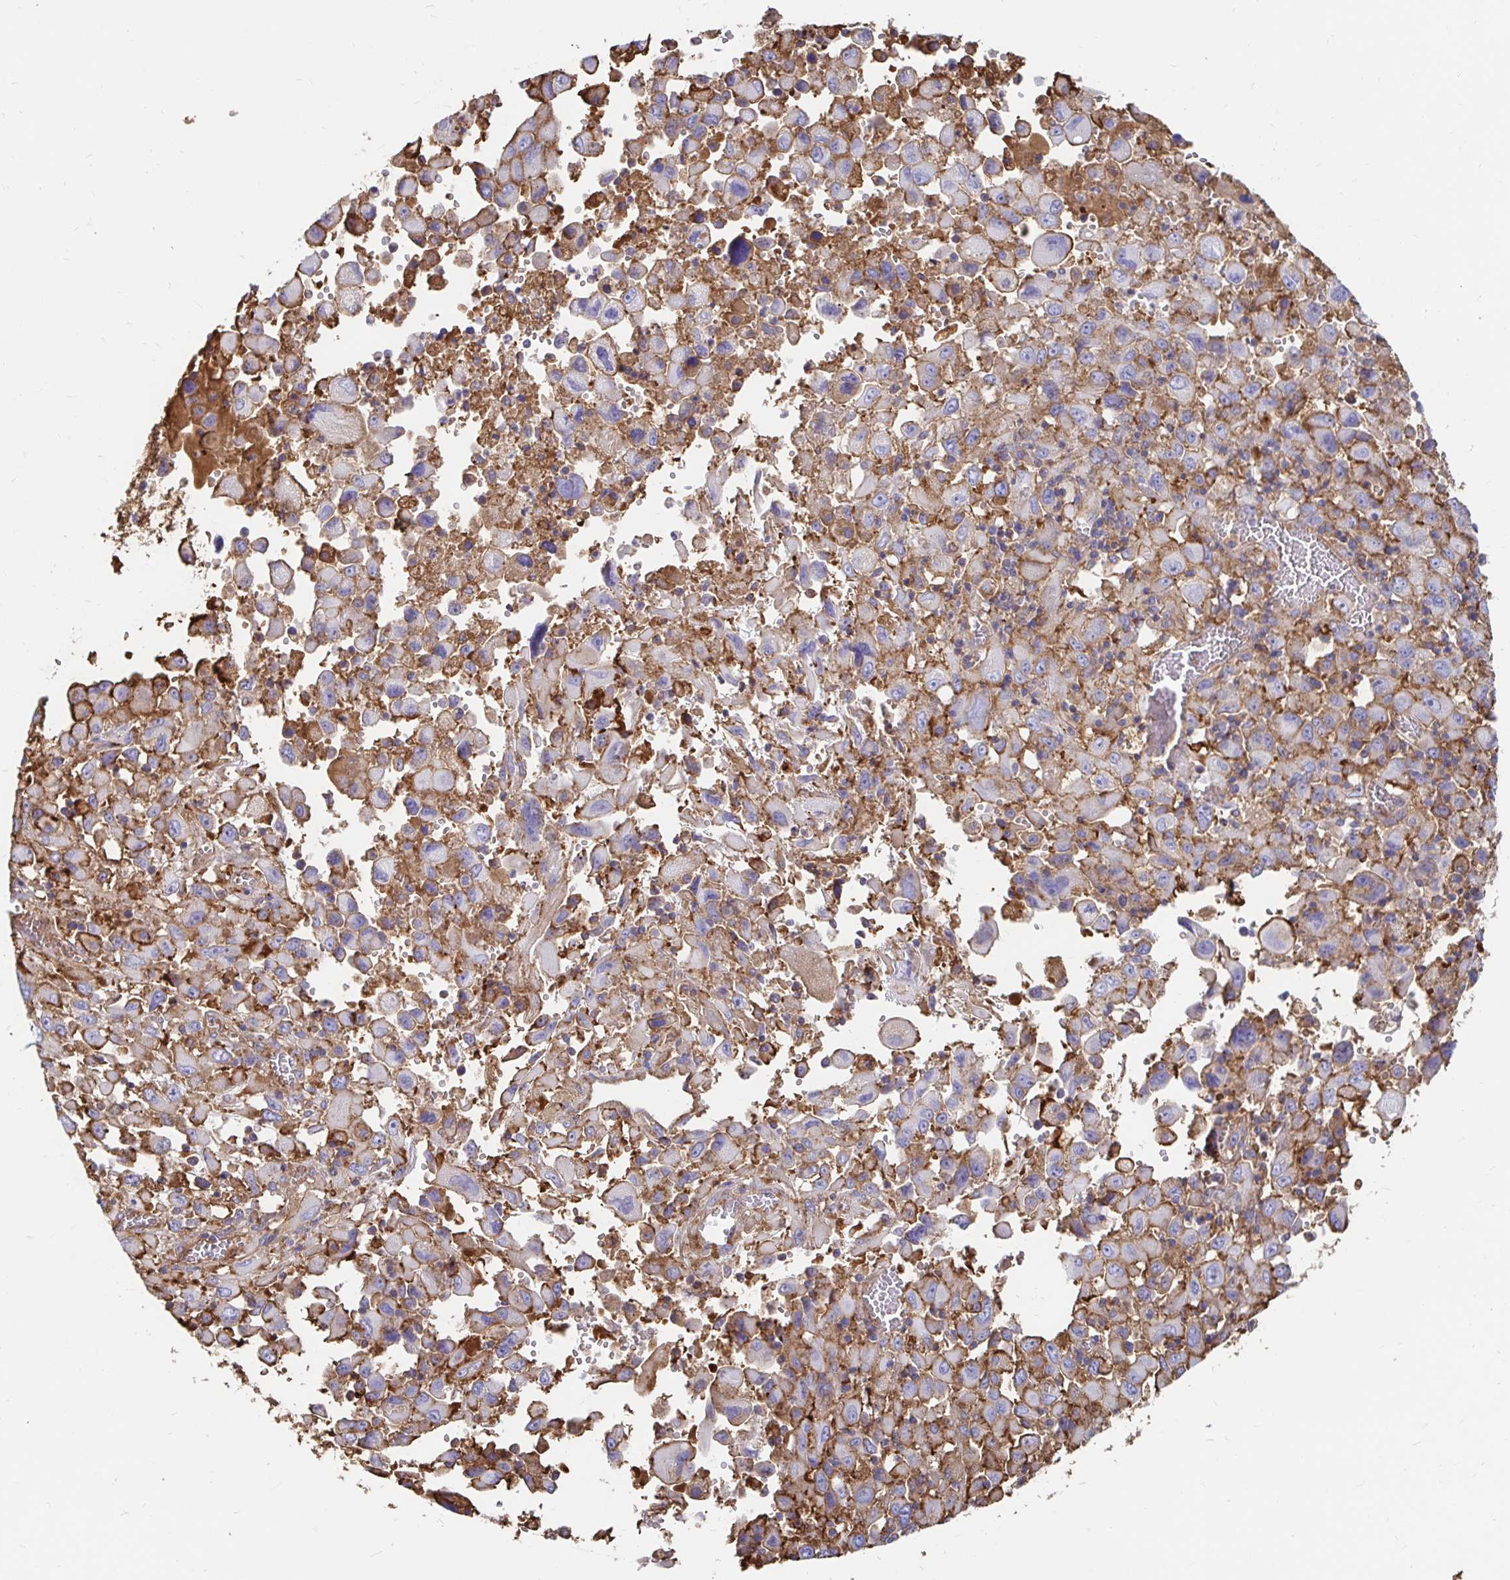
{"staining": {"intensity": "moderate", "quantity": "<25%", "location": "cytoplasmic/membranous"}, "tissue": "melanoma", "cell_type": "Tumor cells", "image_type": "cancer", "snomed": [{"axis": "morphology", "description": "Malignant melanoma, Metastatic site"}, {"axis": "topography", "description": "Soft tissue"}], "caption": "About <25% of tumor cells in melanoma demonstrate moderate cytoplasmic/membranous protein positivity as visualized by brown immunohistochemical staining.", "gene": "CLTC", "patient": {"sex": "male", "age": 50}}